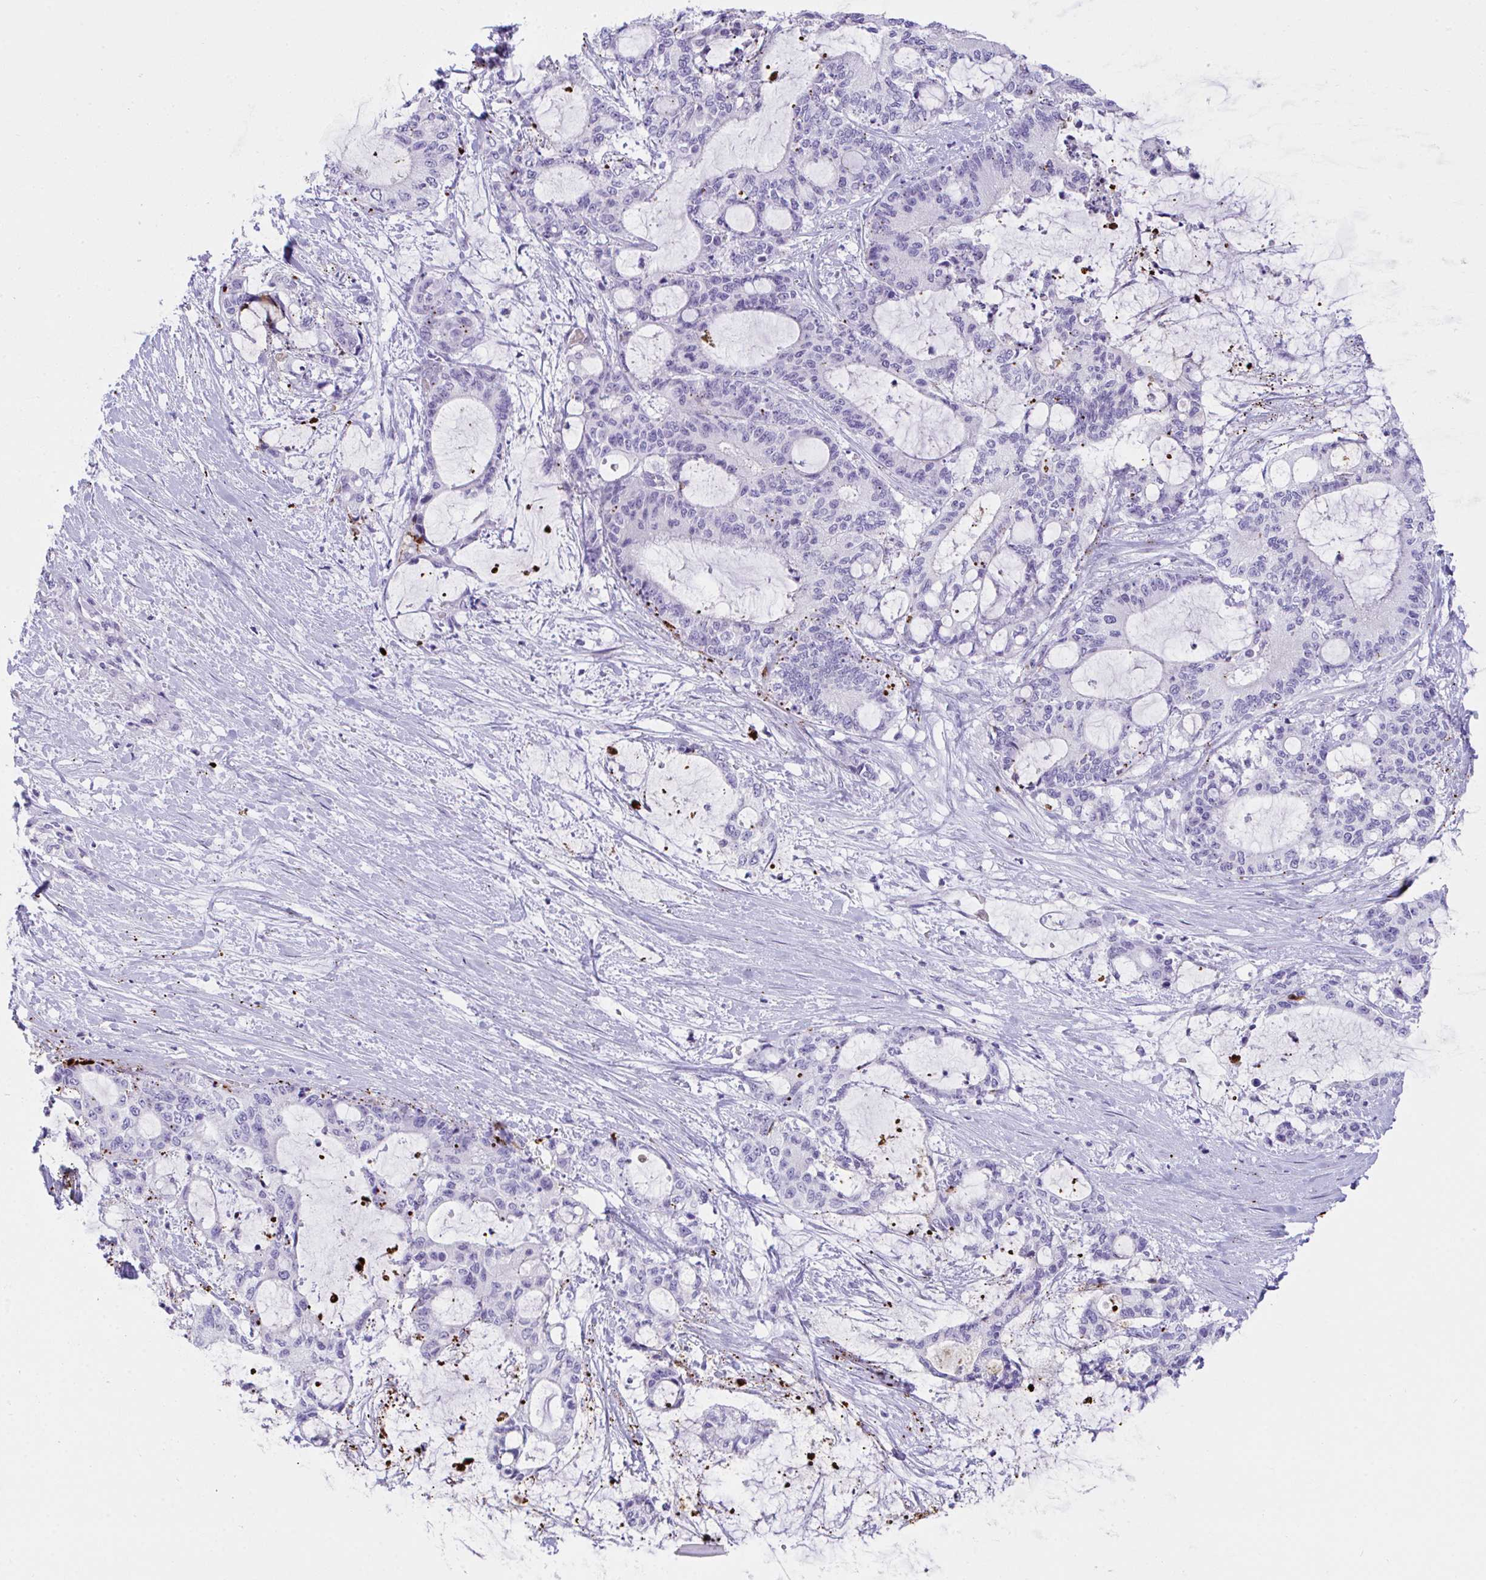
{"staining": {"intensity": "negative", "quantity": "none", "location": "none"}, "tissue": "liver cancer", "cell_type": "Tumor cells", "image_type": "cancer", "snomed": [{"axis": "morphology", "description": "Normal tissue, NOS"}, {"axis": "morphology", "description": "Cholangiocarcinoma"}, {"axis": "topography", "description": "Liver"}, {"axis": "topography", "description": "Peripheral nerve tissue"}], "caption": "IHC micrograph of liver cholangiocarcinoma stained for a protein (brown), which shows no expression in tumor cells. (Brightfield microscopy of DAB (3,3'-diaminobenzidine) immunohistochemistry at high magnification).", "gene": "KMT2E", "patient": {"sex": "female", "age": 73}}